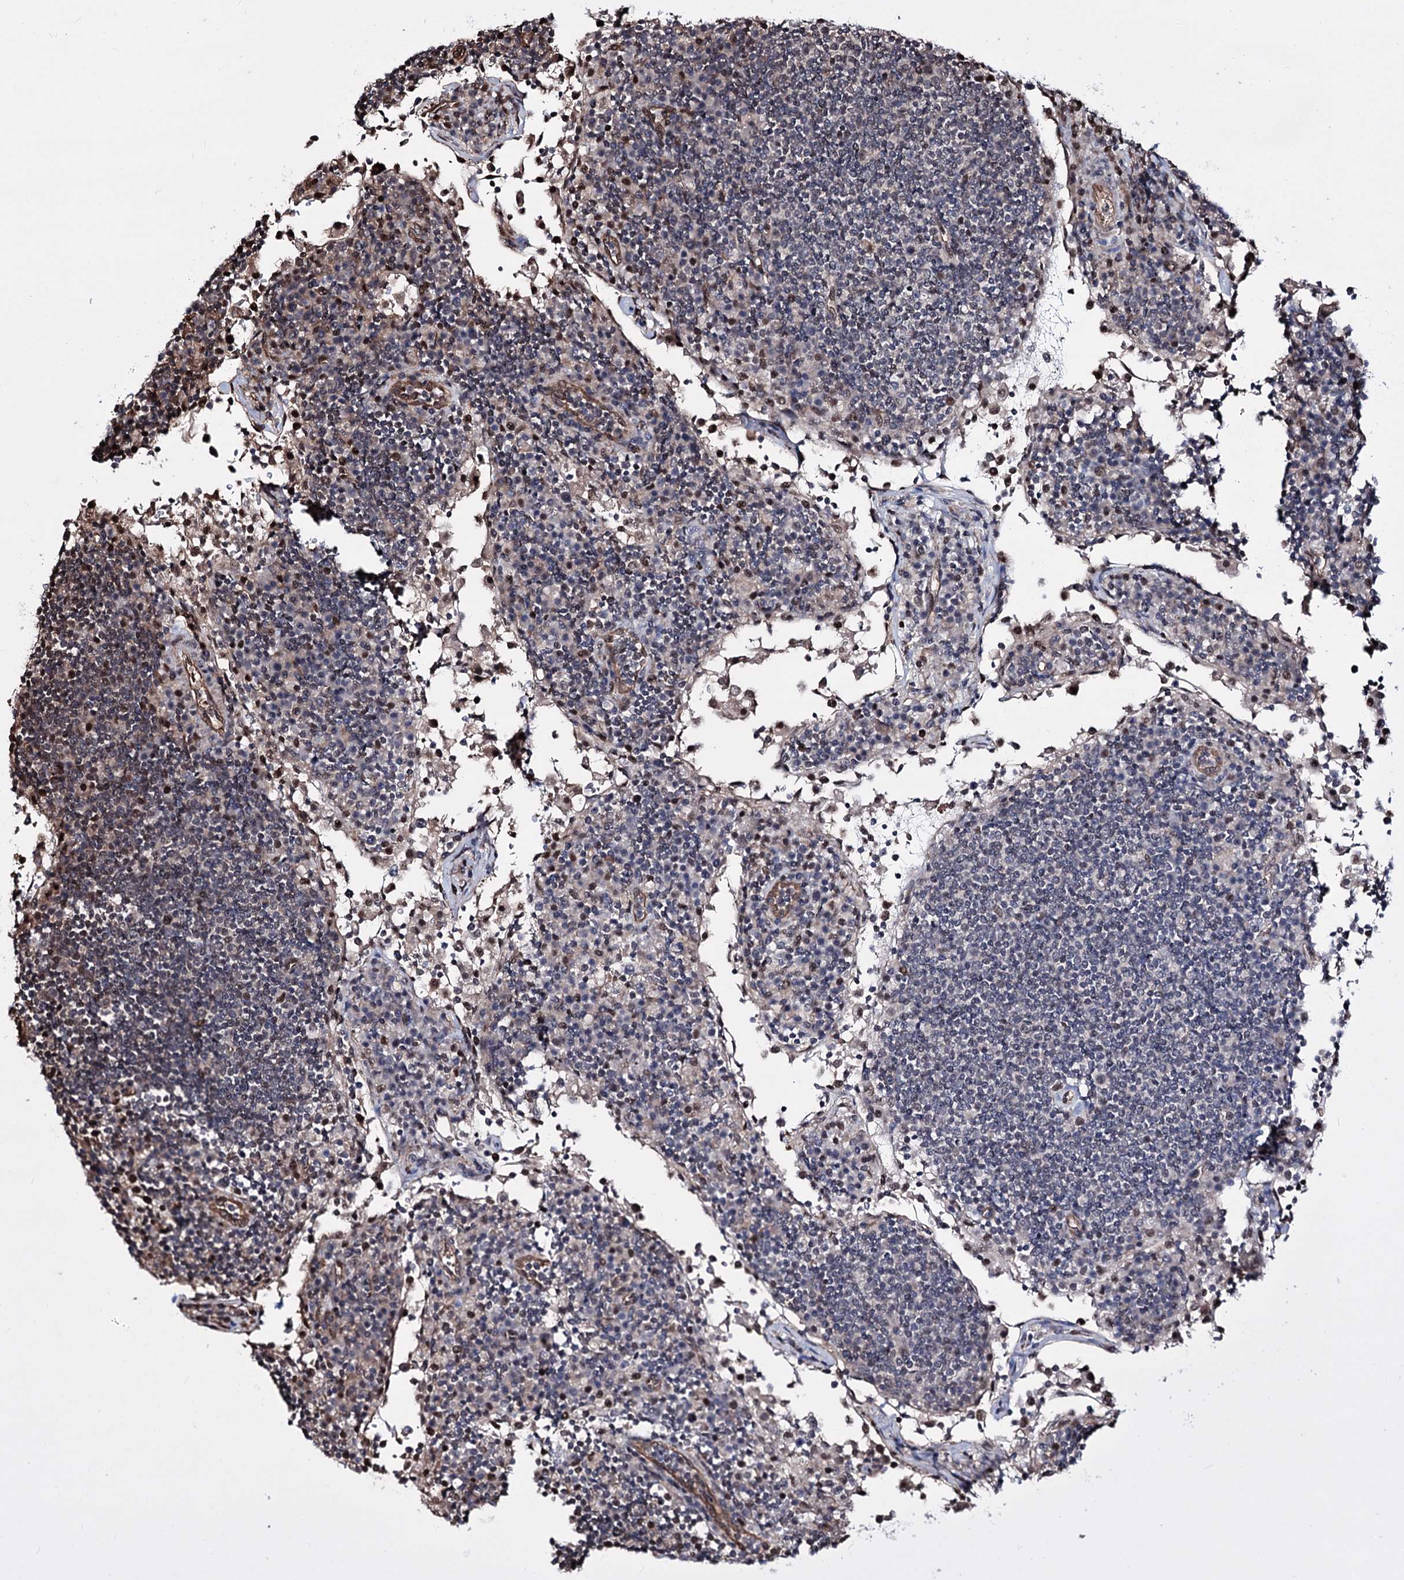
{"staining": {"intensity": "weak", "quantity": "<25%", "location": "nuclear"}, "tissue": "lymph node", "cell_type": "Germinal center cells", "image_type": "normal", "snomed": [{"axis": "morphology", "description": "Normal tissue, NOS"}, {"axis": "topography", "description": "Lymph node"}], "caption": "Immunohistochemistry of normal lymph node exhibits no expression in germinal center cells.", "gene": "CHMP7", "patient": {"sex": "female", "age": 53}}